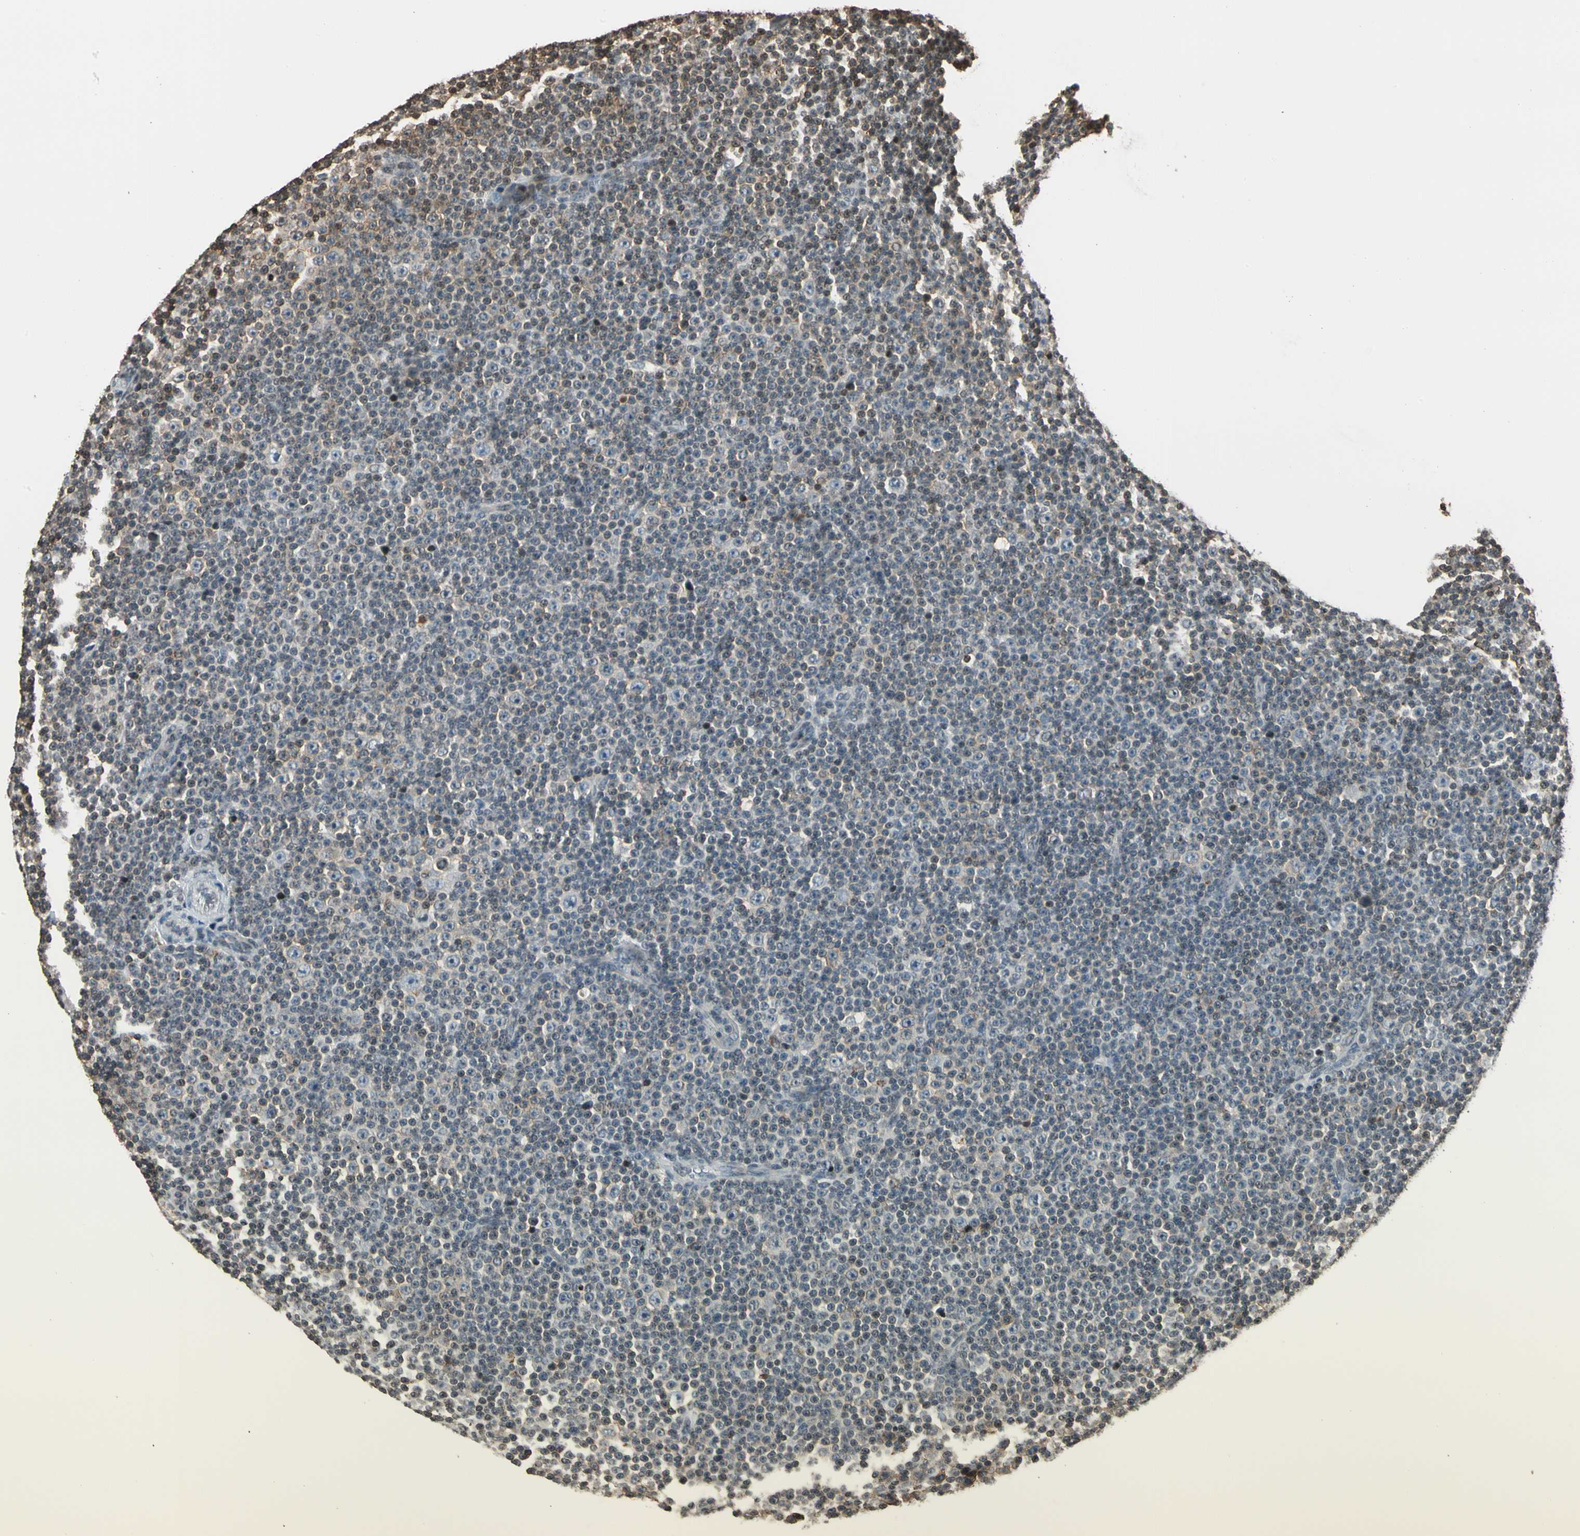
{"staining": {"intensity": "weak", "quantity": "<25%", "location": "cytoplasmic/membranous,nuclear"}, "tissue": "lymphoma", "cell_type": "Tumor cells", "image_type": "cancer", "snomed": [{"axis": "morphology", "description": "Malignant lymphoma, non-Hodgkin's type, Low grade"}, {"axis": "topography", "description": "Lymph node"}], "caption": "A high-resolution histopathology image shows IHC staining of lymphoma, which shows no significant expression in tumor cells. (DAB IHC with hematoxylin counter stain).", "gene": "FER", "patient": {"sex": "female", "age": 67}}